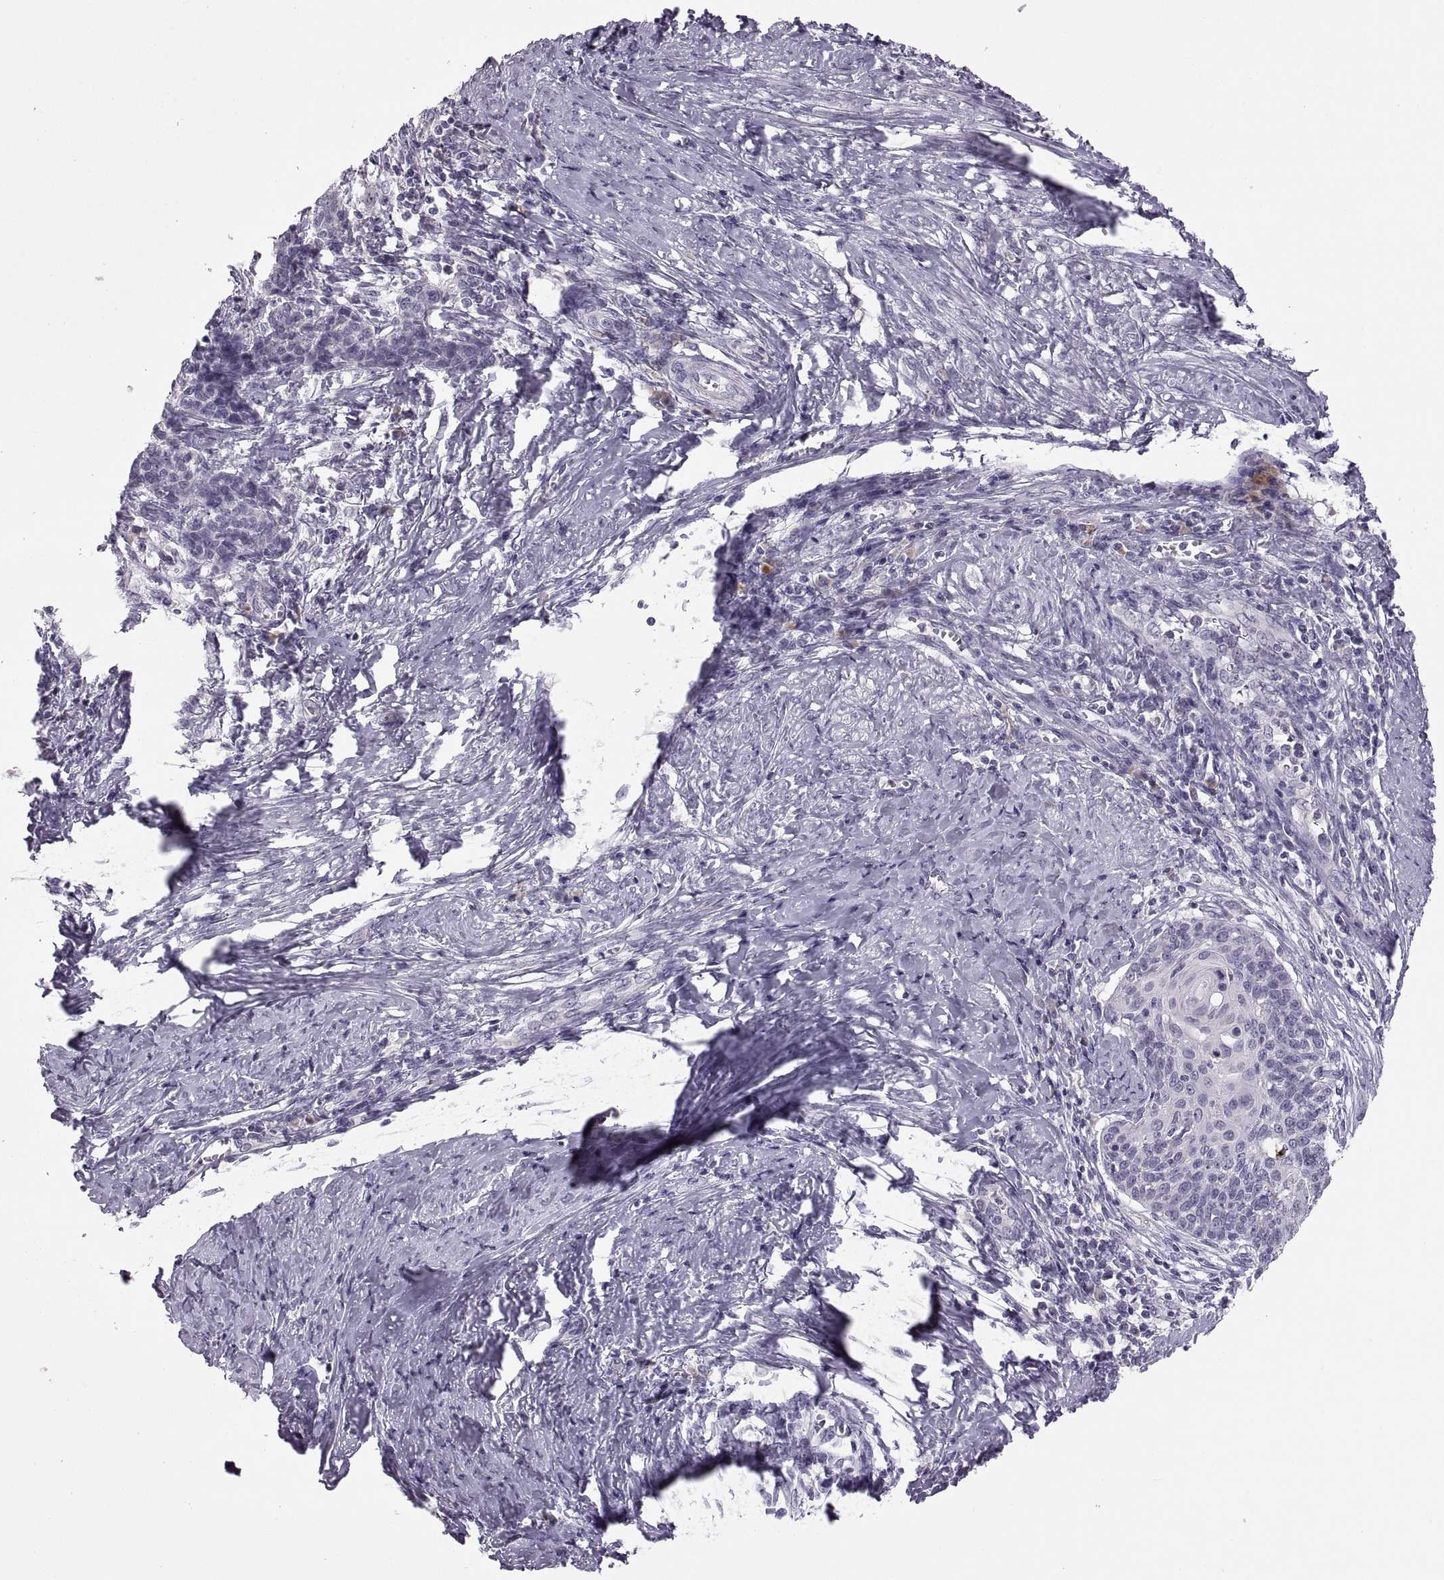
{"staining": {"intensity": "negative", "quantity": "none", "location": "none"}, "tissue": "cervical cancer", "cell_type": "Tumor cells", "image_type": "cancer", "snomed": [{"axis": "morphology", "description": "Squamous cell carcinoma, NOS"}, {"axis": "topography", "description": "Cervix"}], "caption": "High magnification brightfield microscopy of cervical cancer (squamous cell carcinoma) stained with DAB (3,3'-diaminobenzidine) (brown) and counterstained with hematoxylin (blue): tumor cells show no significant positivity.", "gene": "ADH6", "patient": {"sex": "female", "age": 39}}